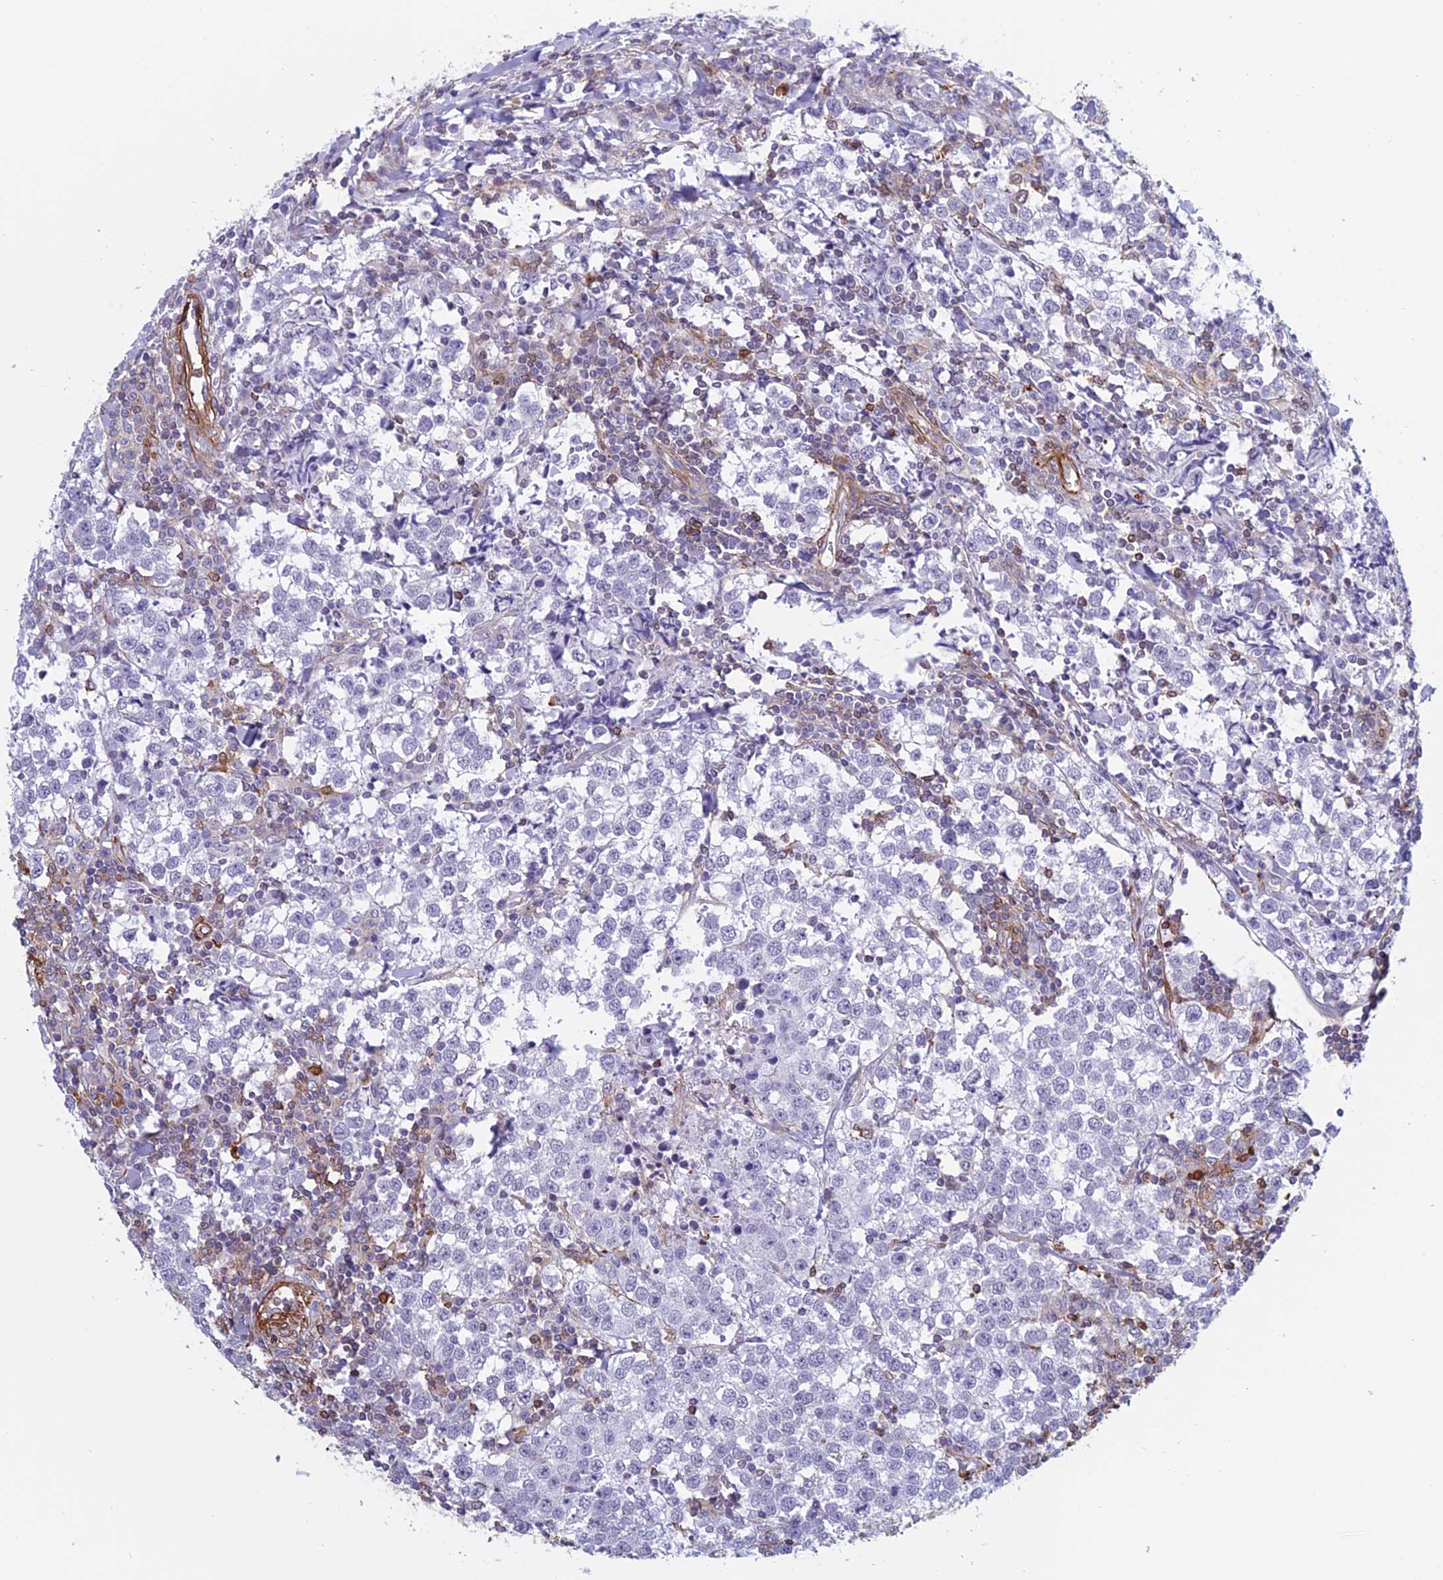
{"staining": {"intensity": "negative", "quantity": "none", "location": "none"}, "tissue": "testis cancer", "cell_type": "Tumor cells", "image_type": "cancer", "snomed": [{"axis": "morphology", "description": "Seminoma, NOS"}, {"axis": "morphology", "description": "Carcinoma, Embryonal, NOS"}, {"axis": "topography", "description": "Testis"}], "caption": "Seminoma (testis) stained for a protein using immunohistochemistry (IHC) demonstrates no staining tumor cells.", "gene": "ANGPTL2", "patient": {"sex": "male", "age": 36}}